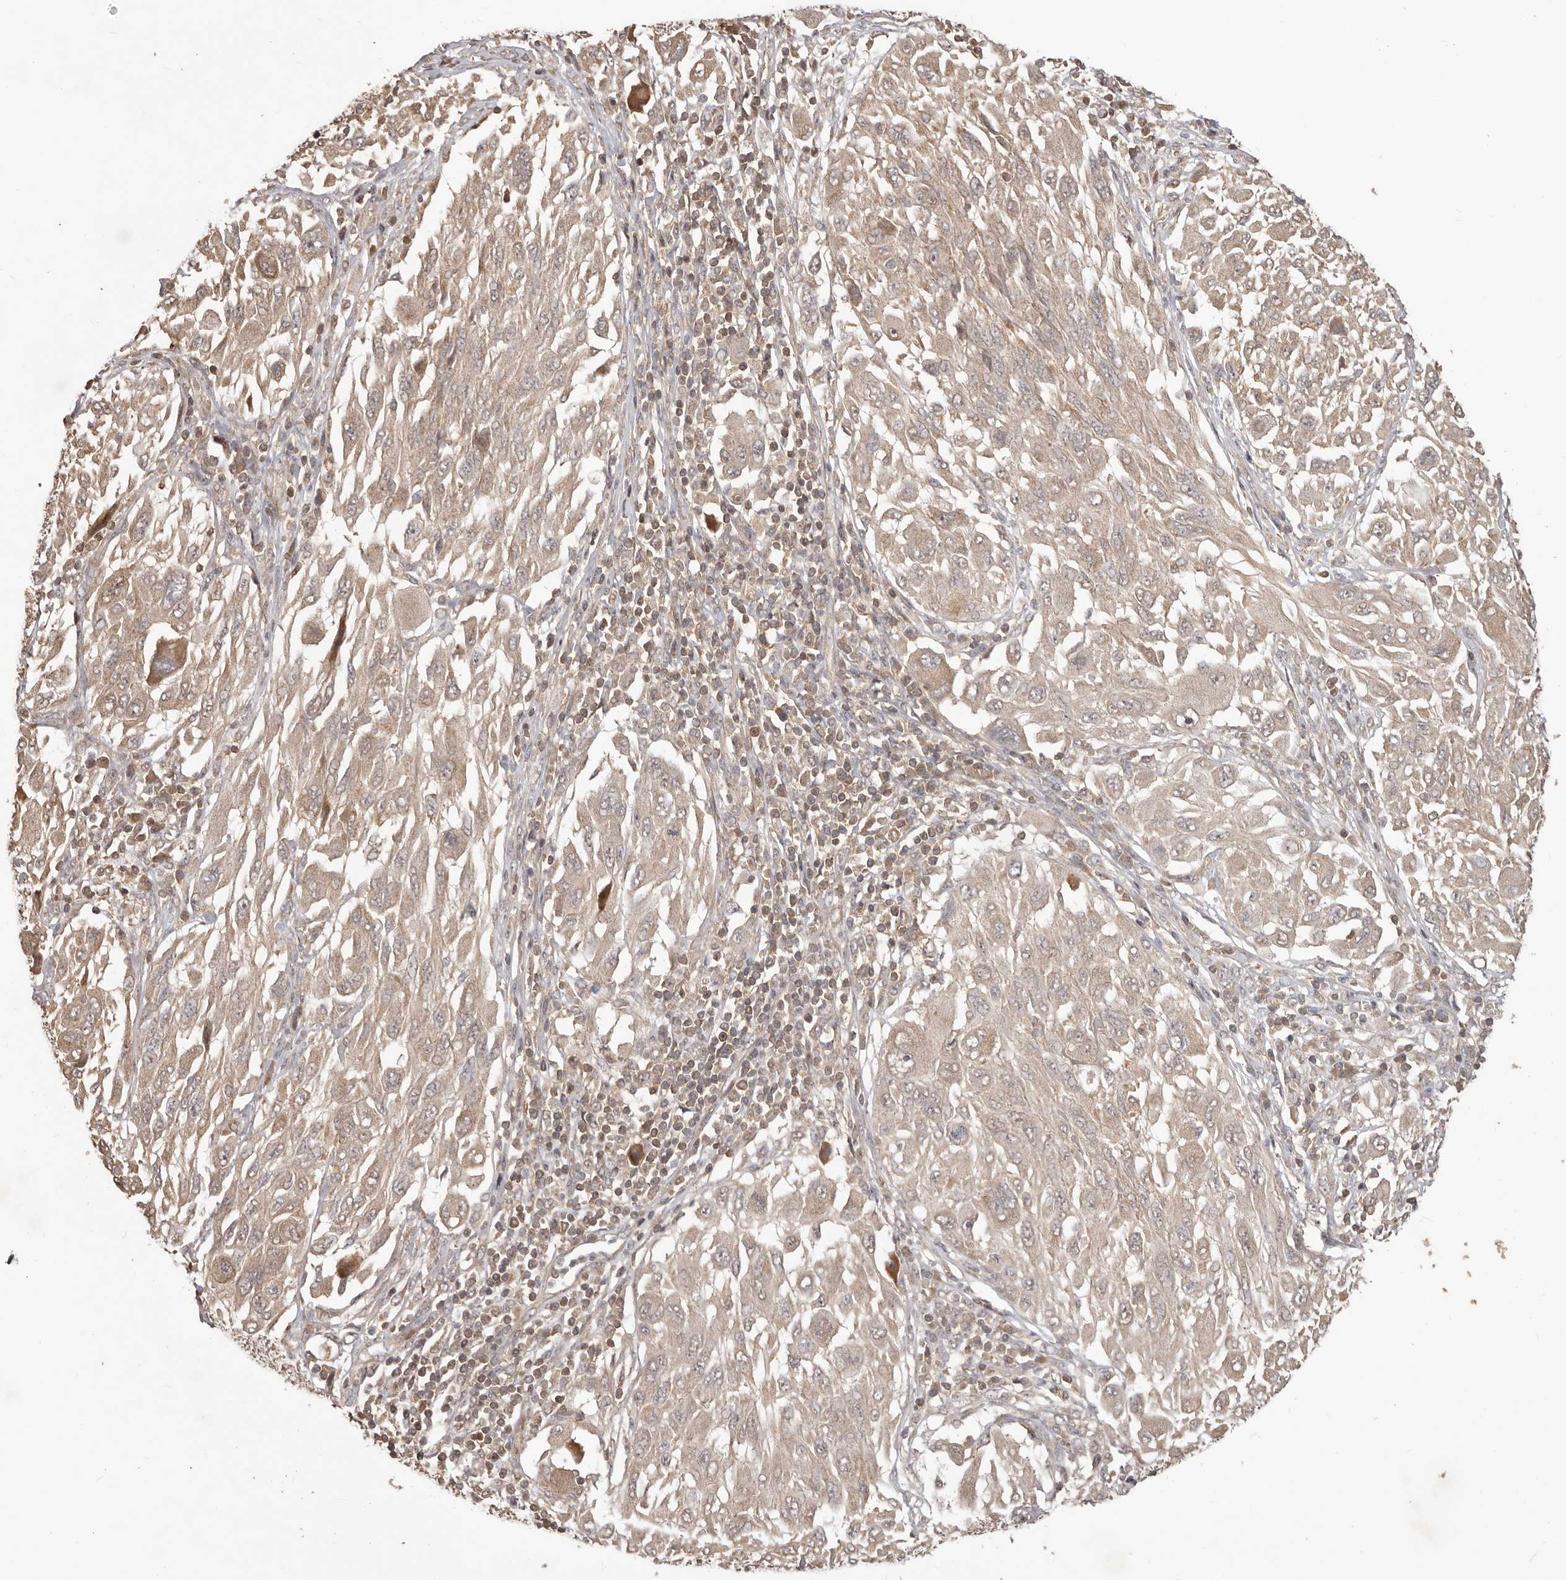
{"staining": {"intensity": "weak", "quantity": "25%-75%", "location": "cytoplasmic/membranous"}, "tissue": "melanoma", "cell_type": "Tumor cells", "image_type": "cancer", "snomed": [{"axis": "morphology", "description": "Malignant melanoma, NOS"}, {"axis": "topography", "description": "Skin"}], "caption": "Weak cytoplasmic/membranous protein expression is seen in about 25%-75% of tumor cells in malignant melanoma. Using DAB (brown) and hematoxylin (blue) stains, captured at high magnification using brightfield microscopy.", "gene": "MTO1", "patient": {"sex": "female", "age": 91}}